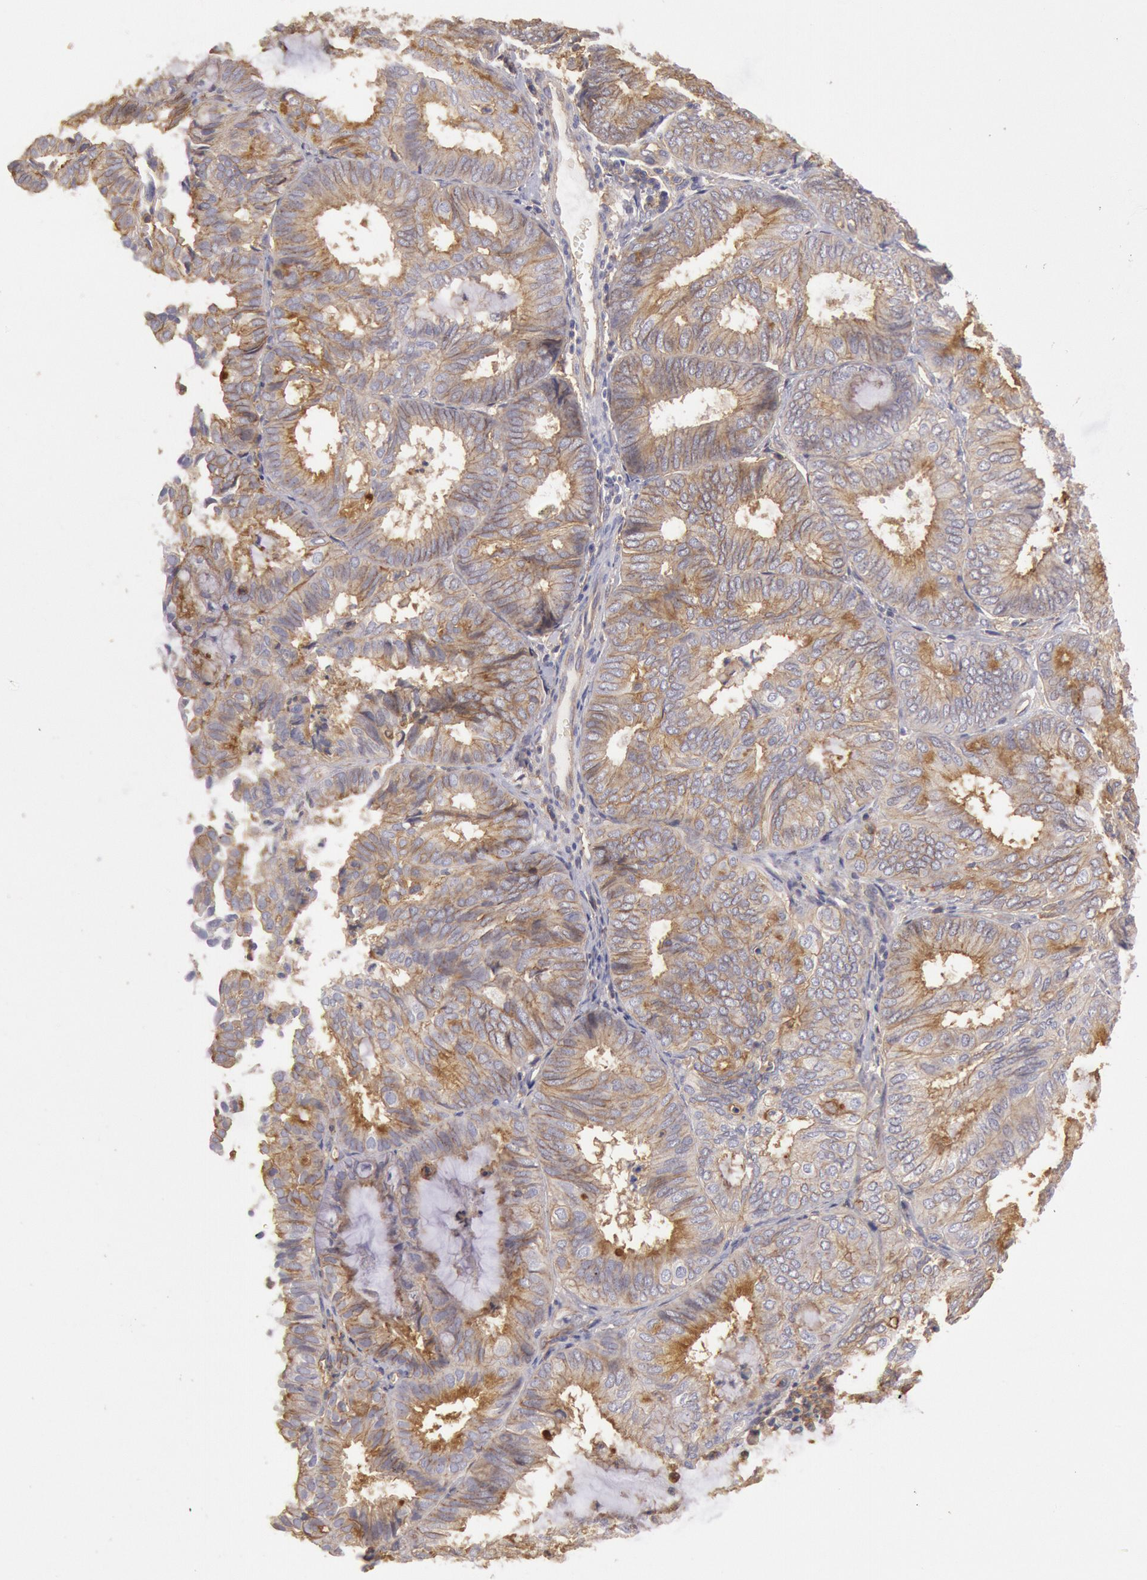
{"staining": {"intensity": "moderate", "quantity": ">75%", "location": "cytoplasmic/membranous"}, "tissue": "endometrial cancer", "cell_type": "Tumor cells", "image_type": "cancer", "snomed": [{"axis": "morphology", "description": "Adenocarcinoma, NOS"}, {"axis": "topography", "description": "Endometrium"}], "caption": "A brown stain shows moderate cytoplasmic/membranous staining of a protein in human endometrial cancer (adenocarcinoma) tumor cells.", "gene": "SNAP23", "patient": {"sex": "female", "age": 59}}